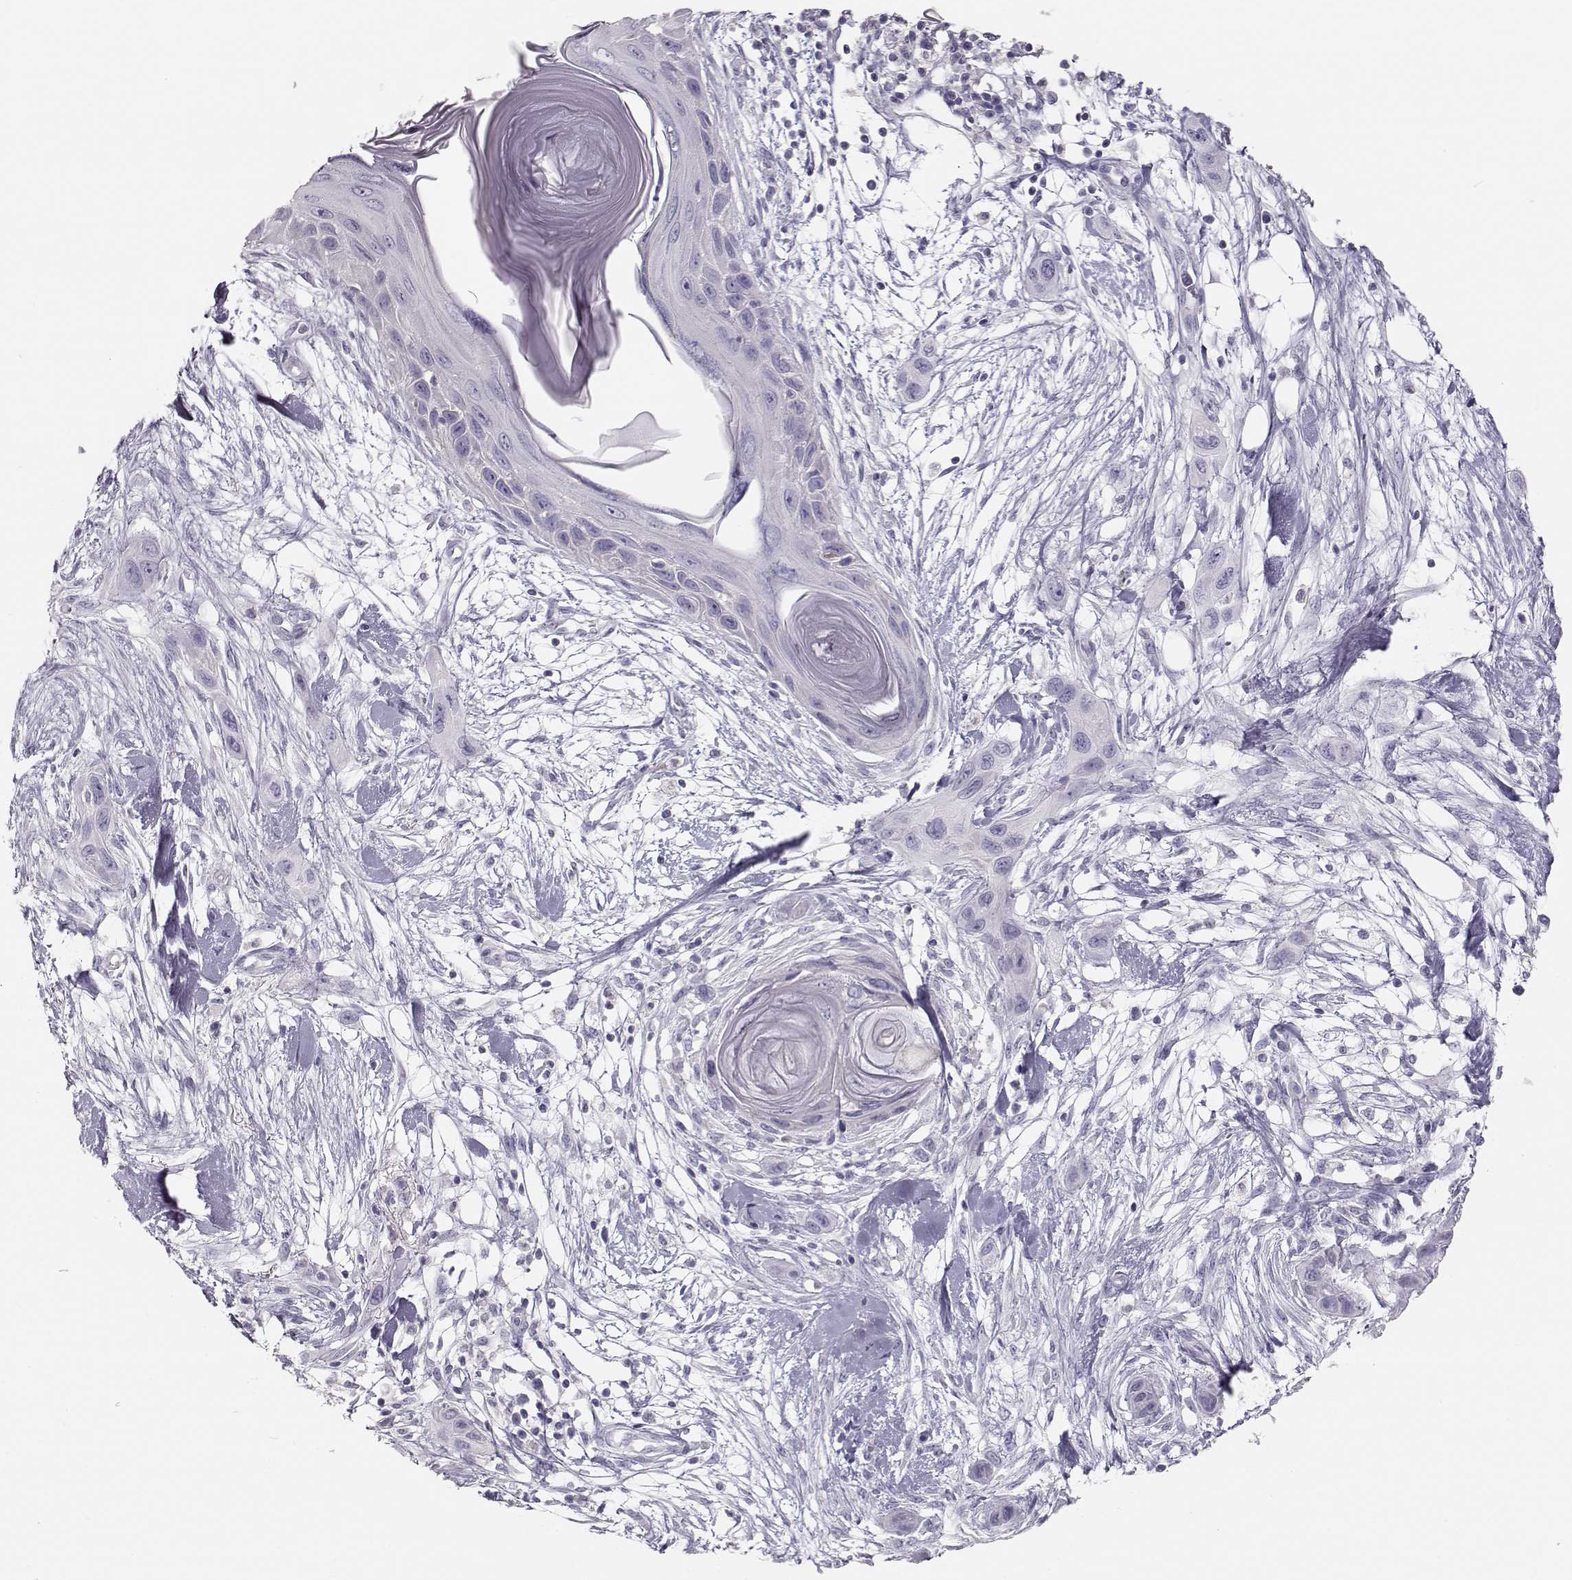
{"staining": {"intensity": "negative", "quantity": "none", "location": "none"}, "tissue": "skin cancer", "cell_type": "Tumor cells", "image_type": "cancer", "snomed": [{"axis": "morphology", "description": "Squamous cell carcinoma, NOS"}, {"axis": "topography", "description": "Skin"}], "caption": "Tumor cells show no significant staining in skin squamous cell carcinoma.", "gene": "LEPR", "patient": {"sex": "male", "age": 79}}